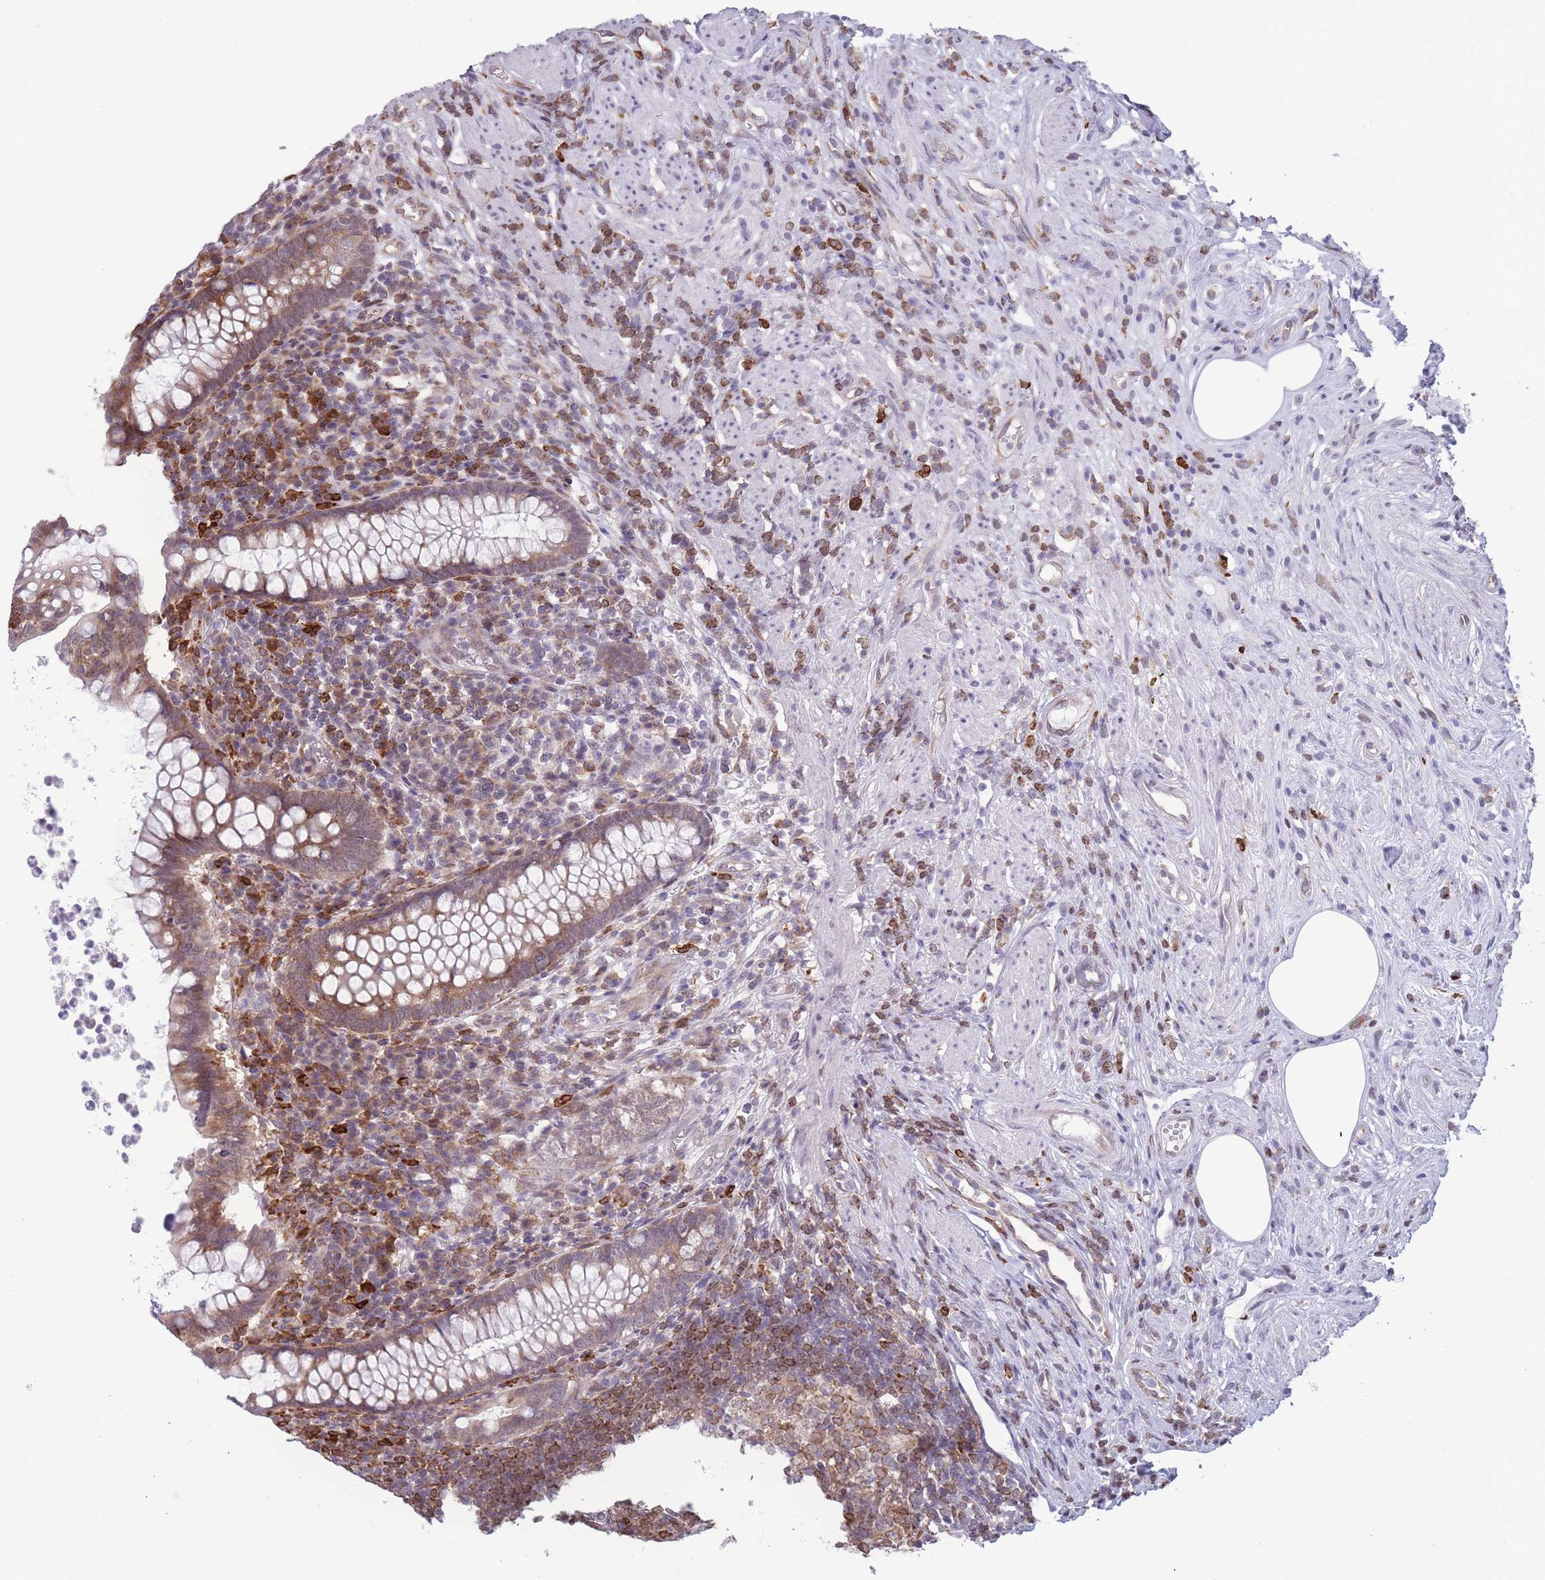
{"staining": {"intensity": "moderate", "quantity": ">75%", "location": "cytoplasmic/membranous"}, "tissue": "appendix", "cell_type": "Glandular cells", "image_type": "normal", "snomed": [{"axis": "morphology", "description": "Normal tissue, NOS"}, {"axis": "topography", "description": "Appendix"}], "caption": "About >75% of glandular cells in benign human appendix demonstrate moderate cytoplasmic/membranous protein positivity as visualized by brown immunohistochemical staining.", "gene": "TMEM121", "patient": {"sex": "female", "age": 56}}